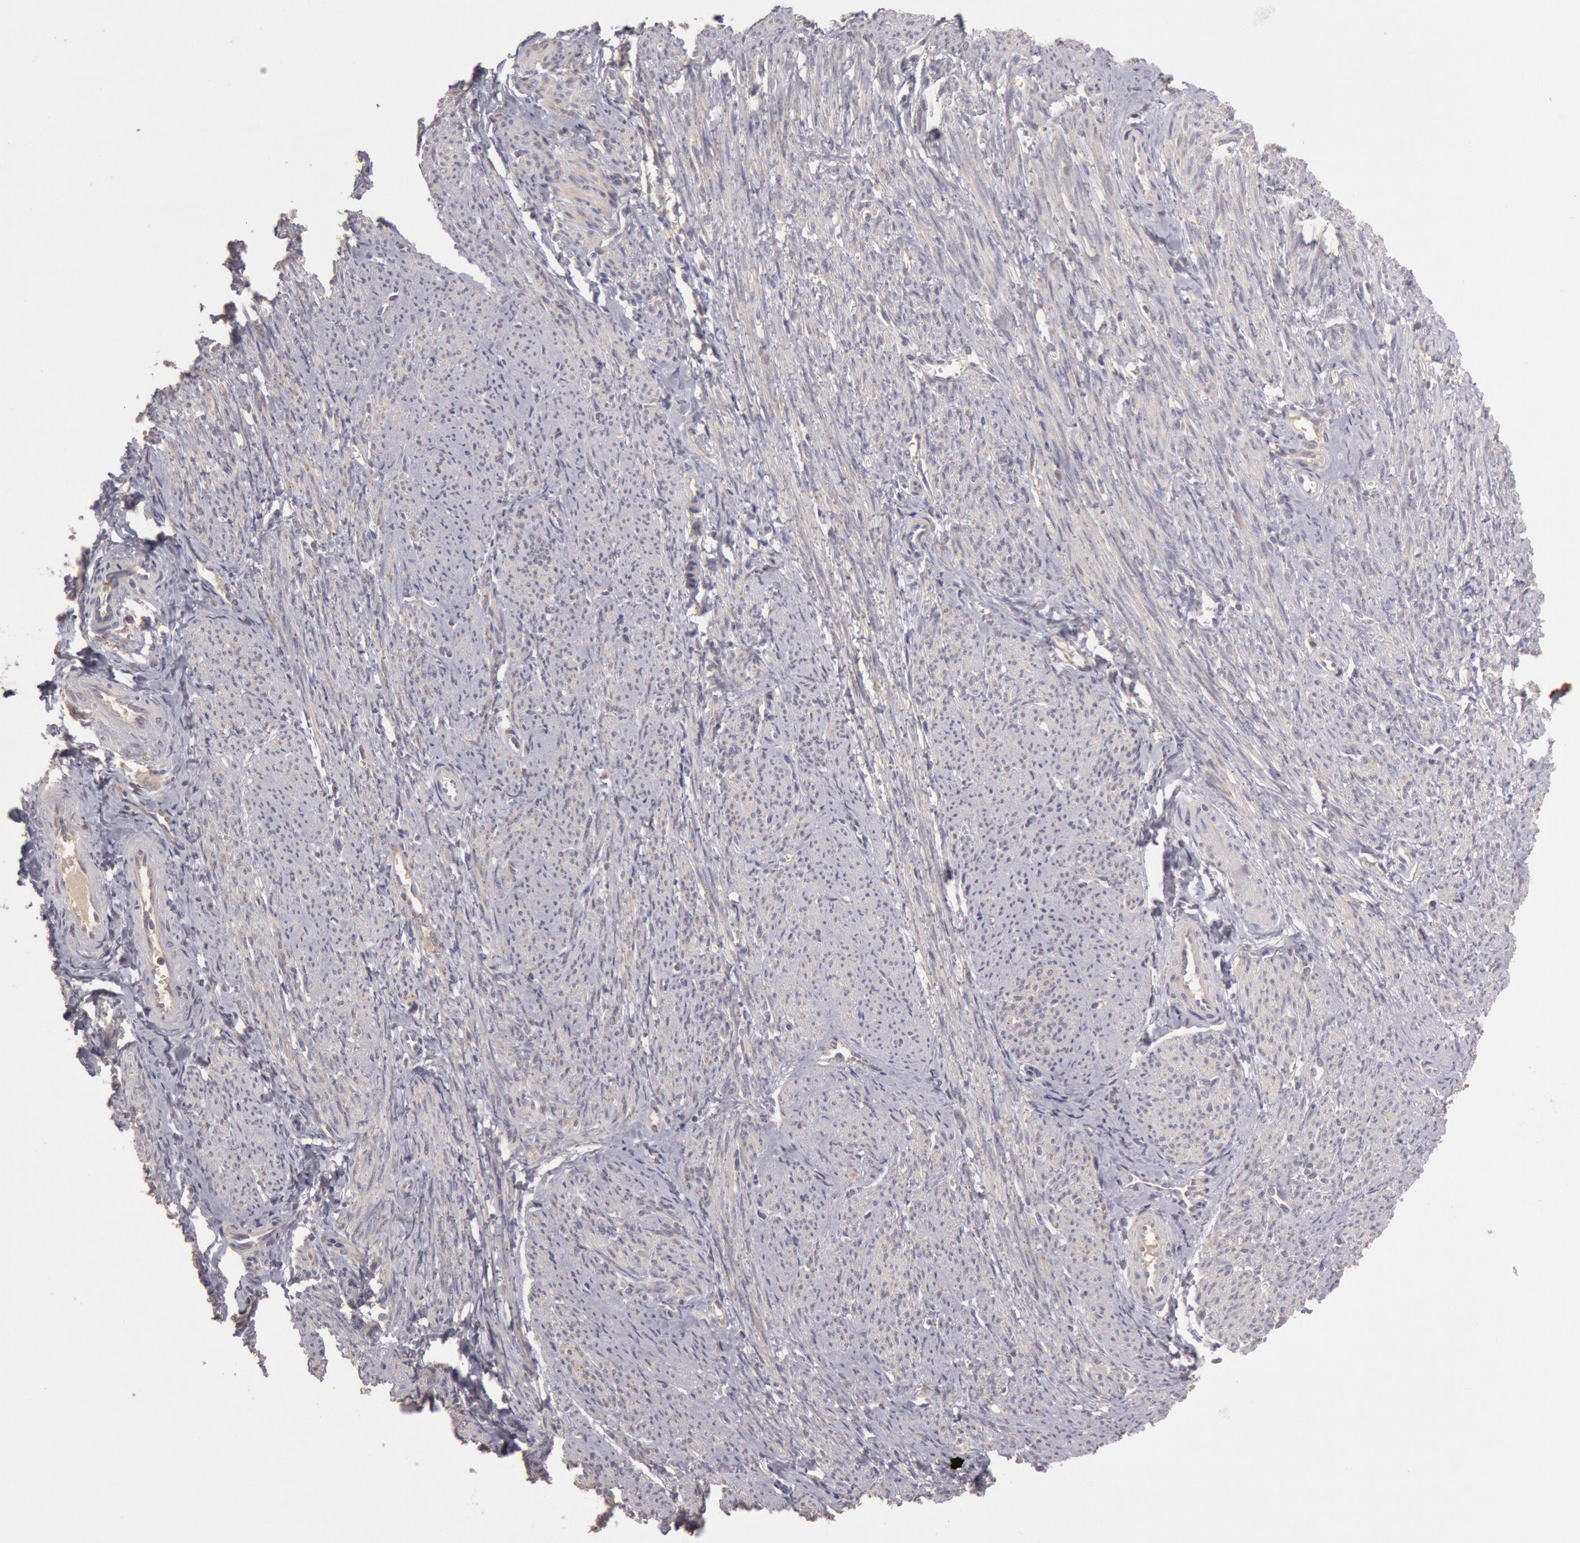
{"staining": {"intensity": "negative", "quantity": "none", "location": "none"}, "tissue": "smooth muscle", "cell_type": "Smooth muscle cells", "image_type": "normal", "snomed": [{"axis": "morphology", "description": "Normal tissue, NOS"}, {"axis": "topography", "description": "Smooth muscle"}, {"axis": "topography", "description": "Cervix"}], "caption": "High power microscopy image of an IHC micrograph of normal smooth muscle, revealing no significant expression in smooth muscle cells. The staining is performed using DAB brown chromogen with nuclei counter-stained in using hematoxylin.", "gene": "ZFP36L1", "patient": {"sex": "female", "age": 70}}